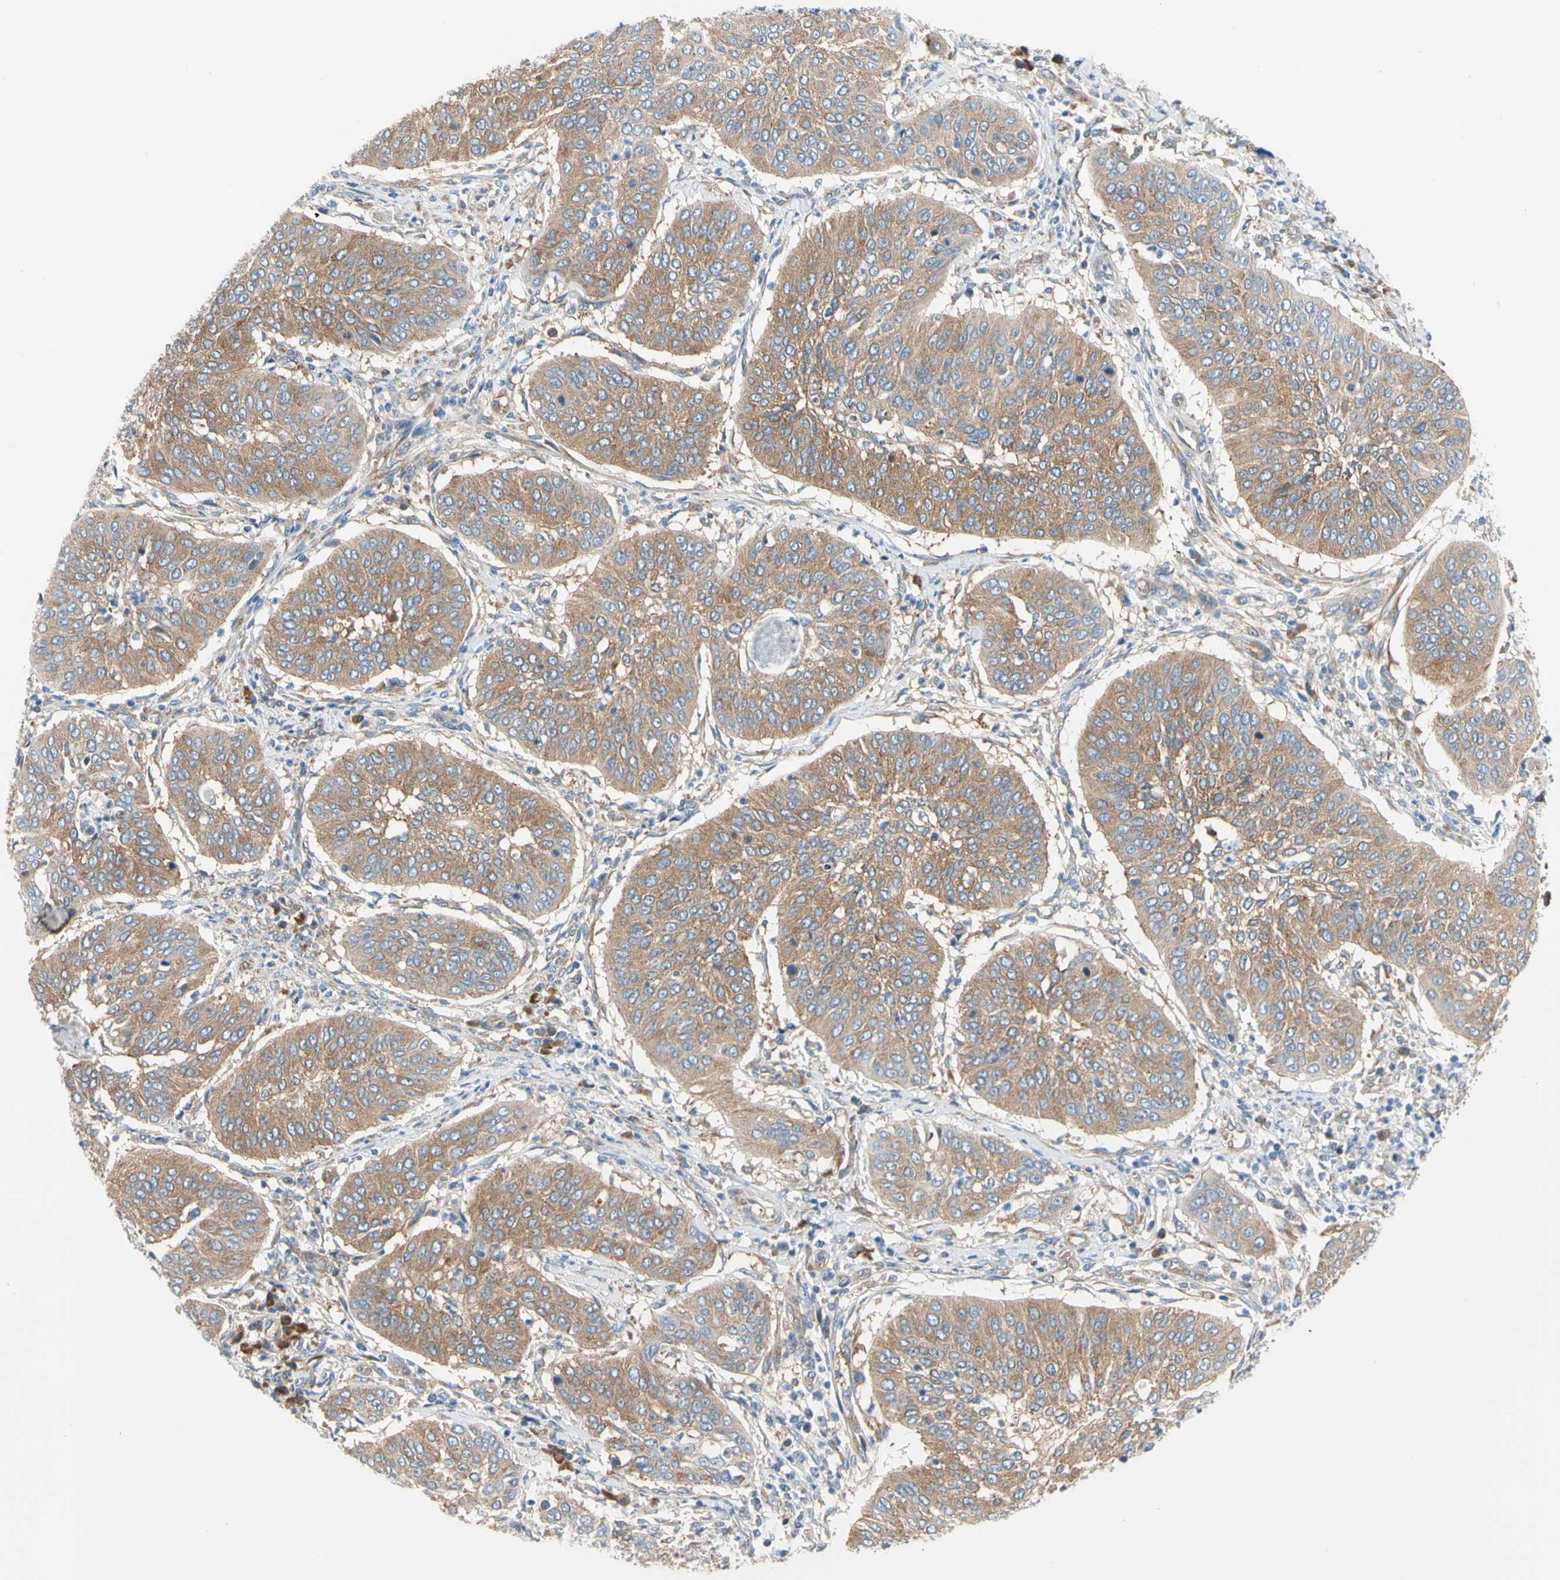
{"staining": {"intensity": "moderate", "quantity": ">75%", "location": "cytoplasmic/membranous"}, "tissue": "cervical cancer", "cell_type": "Tumor cells", "image_type": "cancer", "snomed": [{"axis": "morphology", "description": "Normal tissue, NOS"}, {"axis": "morphology", "description": "Squamous cell carcinoma, NOS"}, {"axis": "topography", "description": "Cervix"}], "caption": "IHC micrograph of neoplastic tissue: squamous cell carcinoma (cervical) stained using immunohistochemistry displays medium levels of moderate protein expression localized specifically in the cytoplasmic/membranous of tumor cells, appearing as a cytoplasmic/membranous brown color.", "gene": "GPHN", "patient": {"sex": "female", "age": 39}}